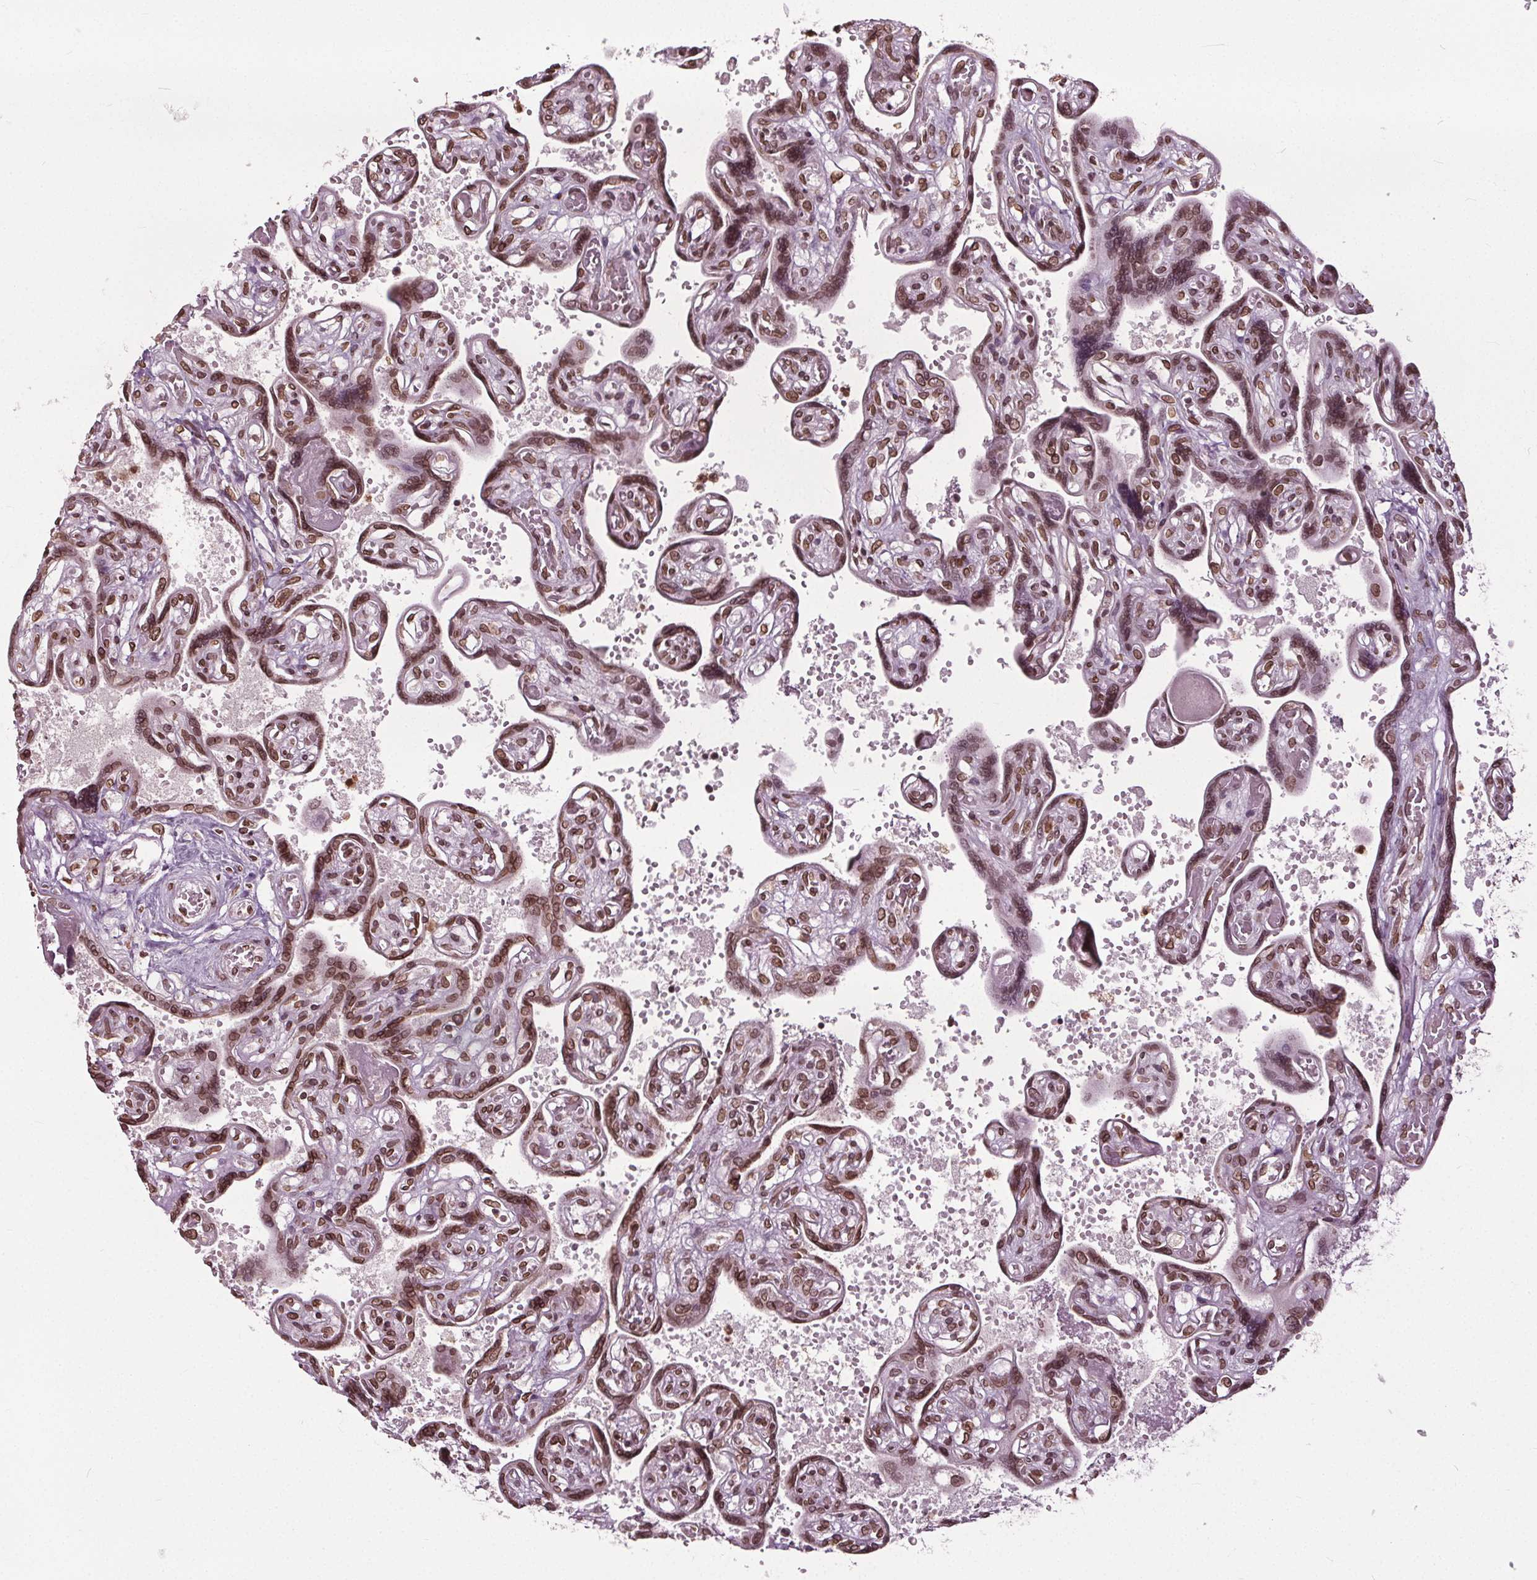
{"staining": {"intensity": "moderate", "quantity": ">75%", "location": "cytoplasmic/membranous,nuclear"}, "tissue": "placenta", "cell_type": "Decidual cells", "image_type": "normal", "snomed": [{"axis": "morphology", "description": "Normal tissue, NOS"}, {"axis": "topography", "description": "Placenta"}], "caption": "Immunohistochemistry (DAB) staining of unremarkable human placenta demonstrates moderate cytoplasmic/membranous,nuclear protein expression in approximately >75% of decidual cells. The protein is shown in brown color, while the nuclei are stained blue.", "gene": "TTC39C", "patient": {"sex": "female", "age": 32}}